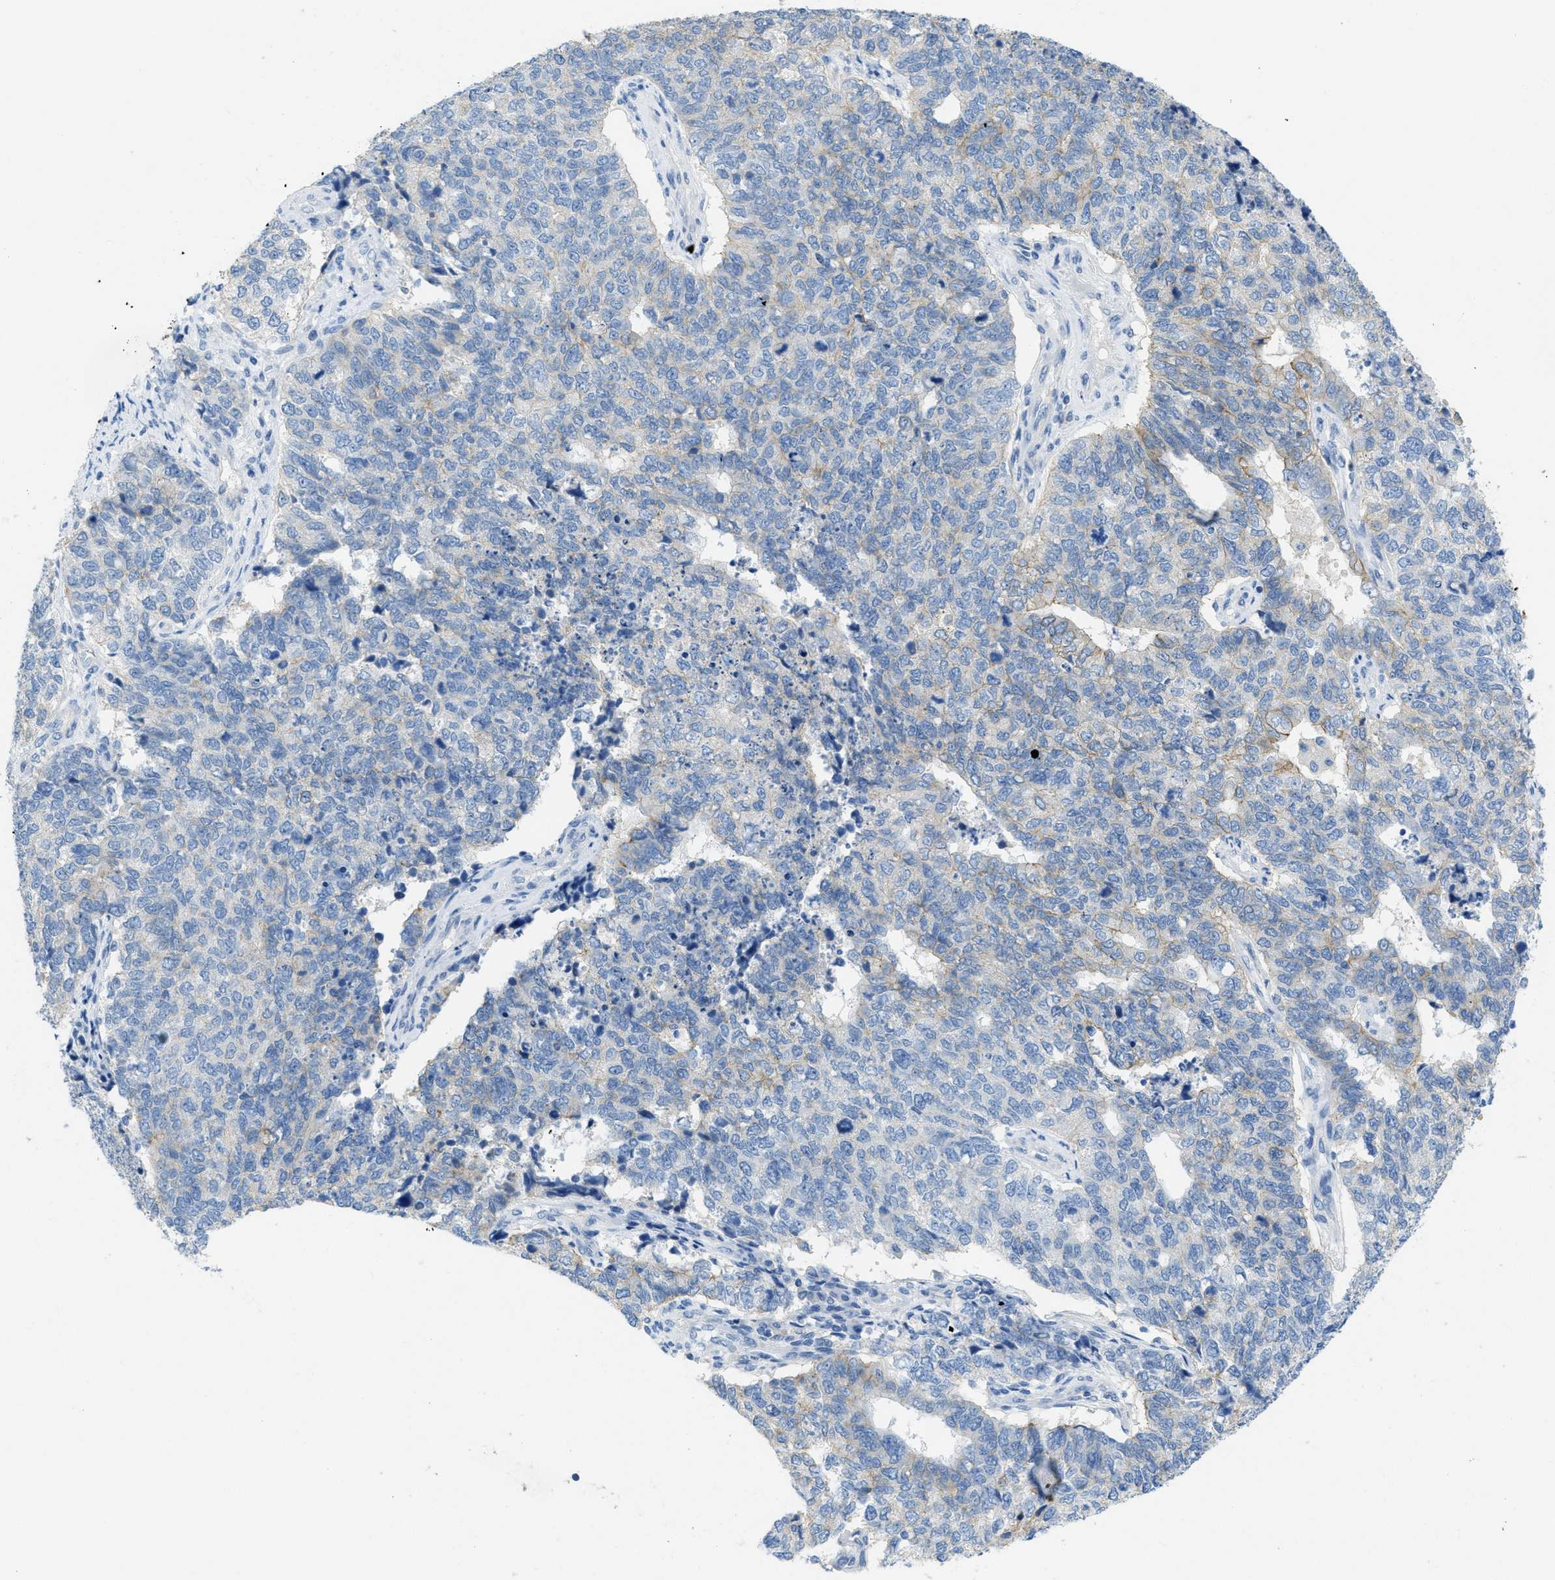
{"staining": {"intensity": "moderate", "quantity": "<25%", "location": "cytoplasmic/membranous"}, "tissue": "cervical cancer", "cell_type": "Tumor cells", "image_type": "cancer", "snomed": [{"axis": "morphology", "description": "Squamous cell carcinoma, NOS"}, {"axis": "topography", "description": "Cervix"}], "caption": "Immunohistochemical staining of squamous cell carcinoma (cervical) reveals low levels of moderate cytoplasmic/membranous expression in approximately <25% of tumor cells. The staining was performed using DAB to visualize the protein expression in brown, while the nuclei were stained in blue with hematoxylin (Magnification: 20x).", "gene": "CNNM4", "patient": {"sex": "female", "age": 63}}